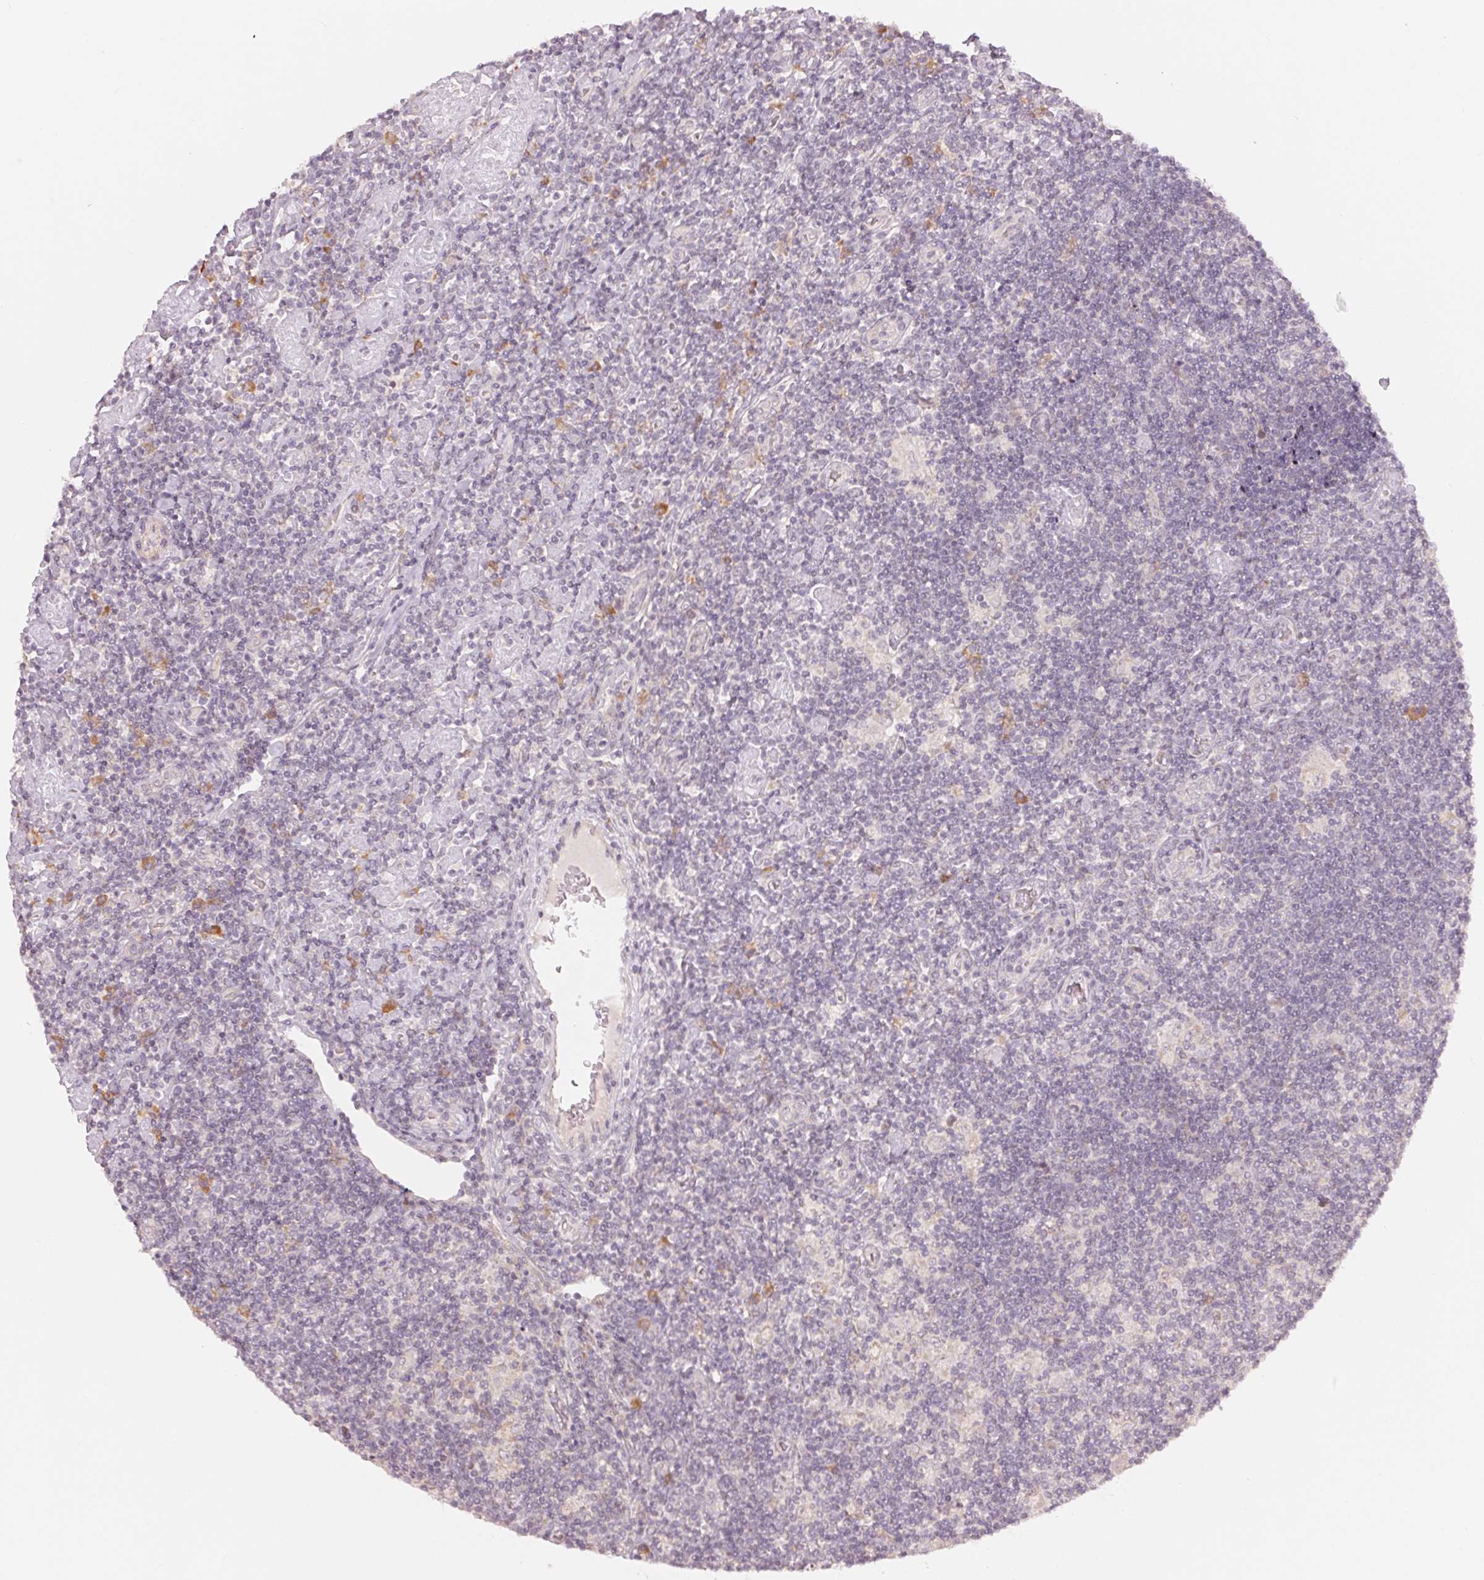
{"staining": {"intensity": "negative", "quantity": "none", "location": "none"}, "tissue": "lymphoma", "cell_type": "Tumor cells", "image_type": "cancer", "snomed": [{"axis": "morphology", "description": "Hodgkin's disease, NOS"}, {"axis": "topography", "description": "Lymph node"}], "caption": "Immunohistochemistry (IHC) micrograph of neoplastic tissue: Hodgkin's disease stained with DAB (3,3'-diaminobenzidine) displays no significant protein expression in tumor cells. (Stains: DAB (3,3'-diaminobenzidine) immunohistochemistry (IHC) with hematoxylin counter stain, Microscopy: brightfield microscopy at high magnification).", "gene": "DENND2C", "patient": {"sex": "male", "age": 40}}